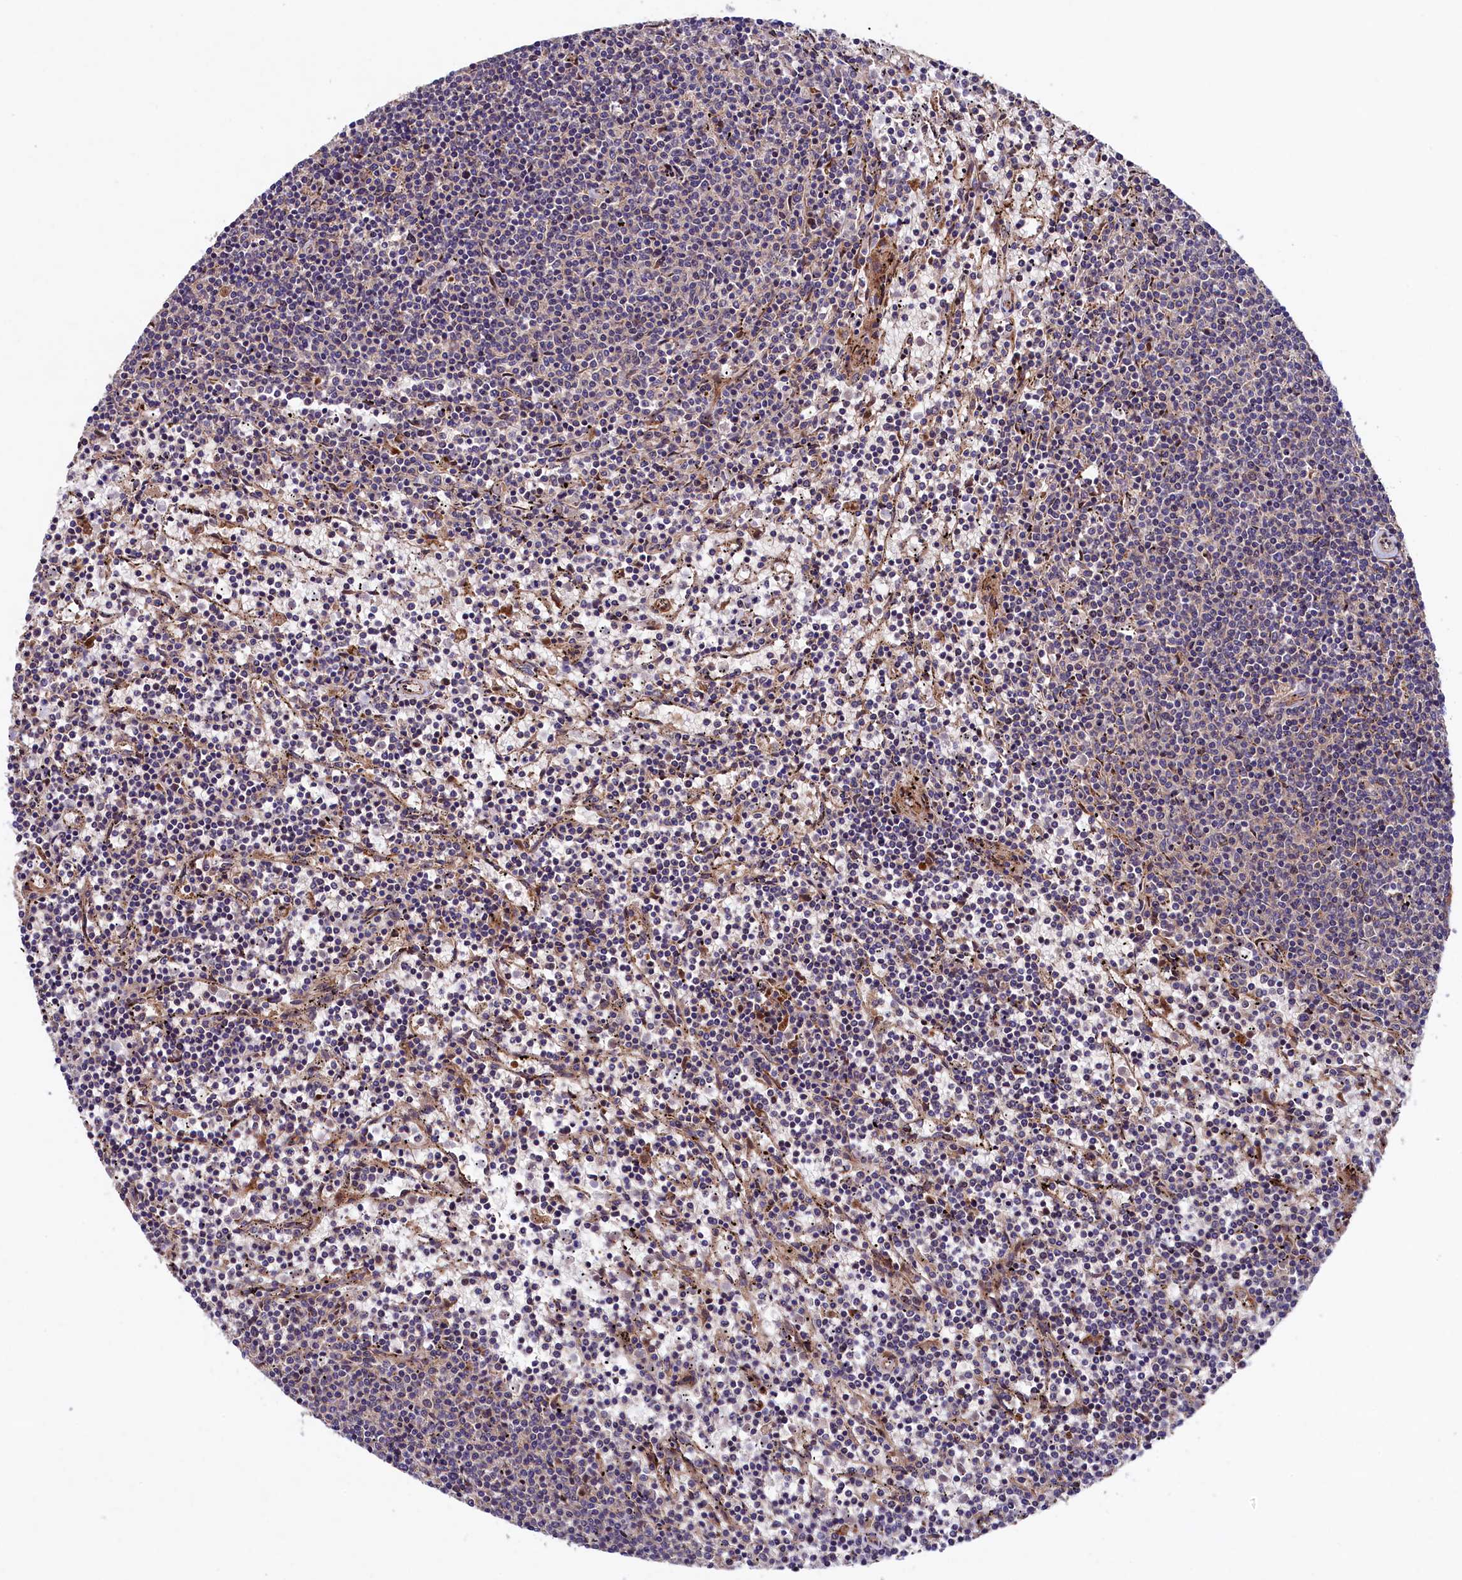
{"staining": {"intensity": "negative", "quantity": "none", "location": "none"}, "tissue": "lymphoma", "cell_type": "Tumor cells", "image_type": "cancer", "snomed": [{"axis": "morphology", "description": "Malignant lymphoma, non-Hodgkin's type, Low grade"}, {"axis": "topography", "description": "Spleen"}], "caption": "This micrograph is of lymphoma stained with immunohistochemistry (IHC) to label a protein in brown with the nuclei are counter-stained blue. There is no staining in tumor cells. The staining was performed using DAB to visualize the protein expression in brown, while the nuclei were stained in blue with hematoxylin (Magnification: 20x).", "gene": "ARRDC4", "patient": {"sex": "female", "age": 50}}